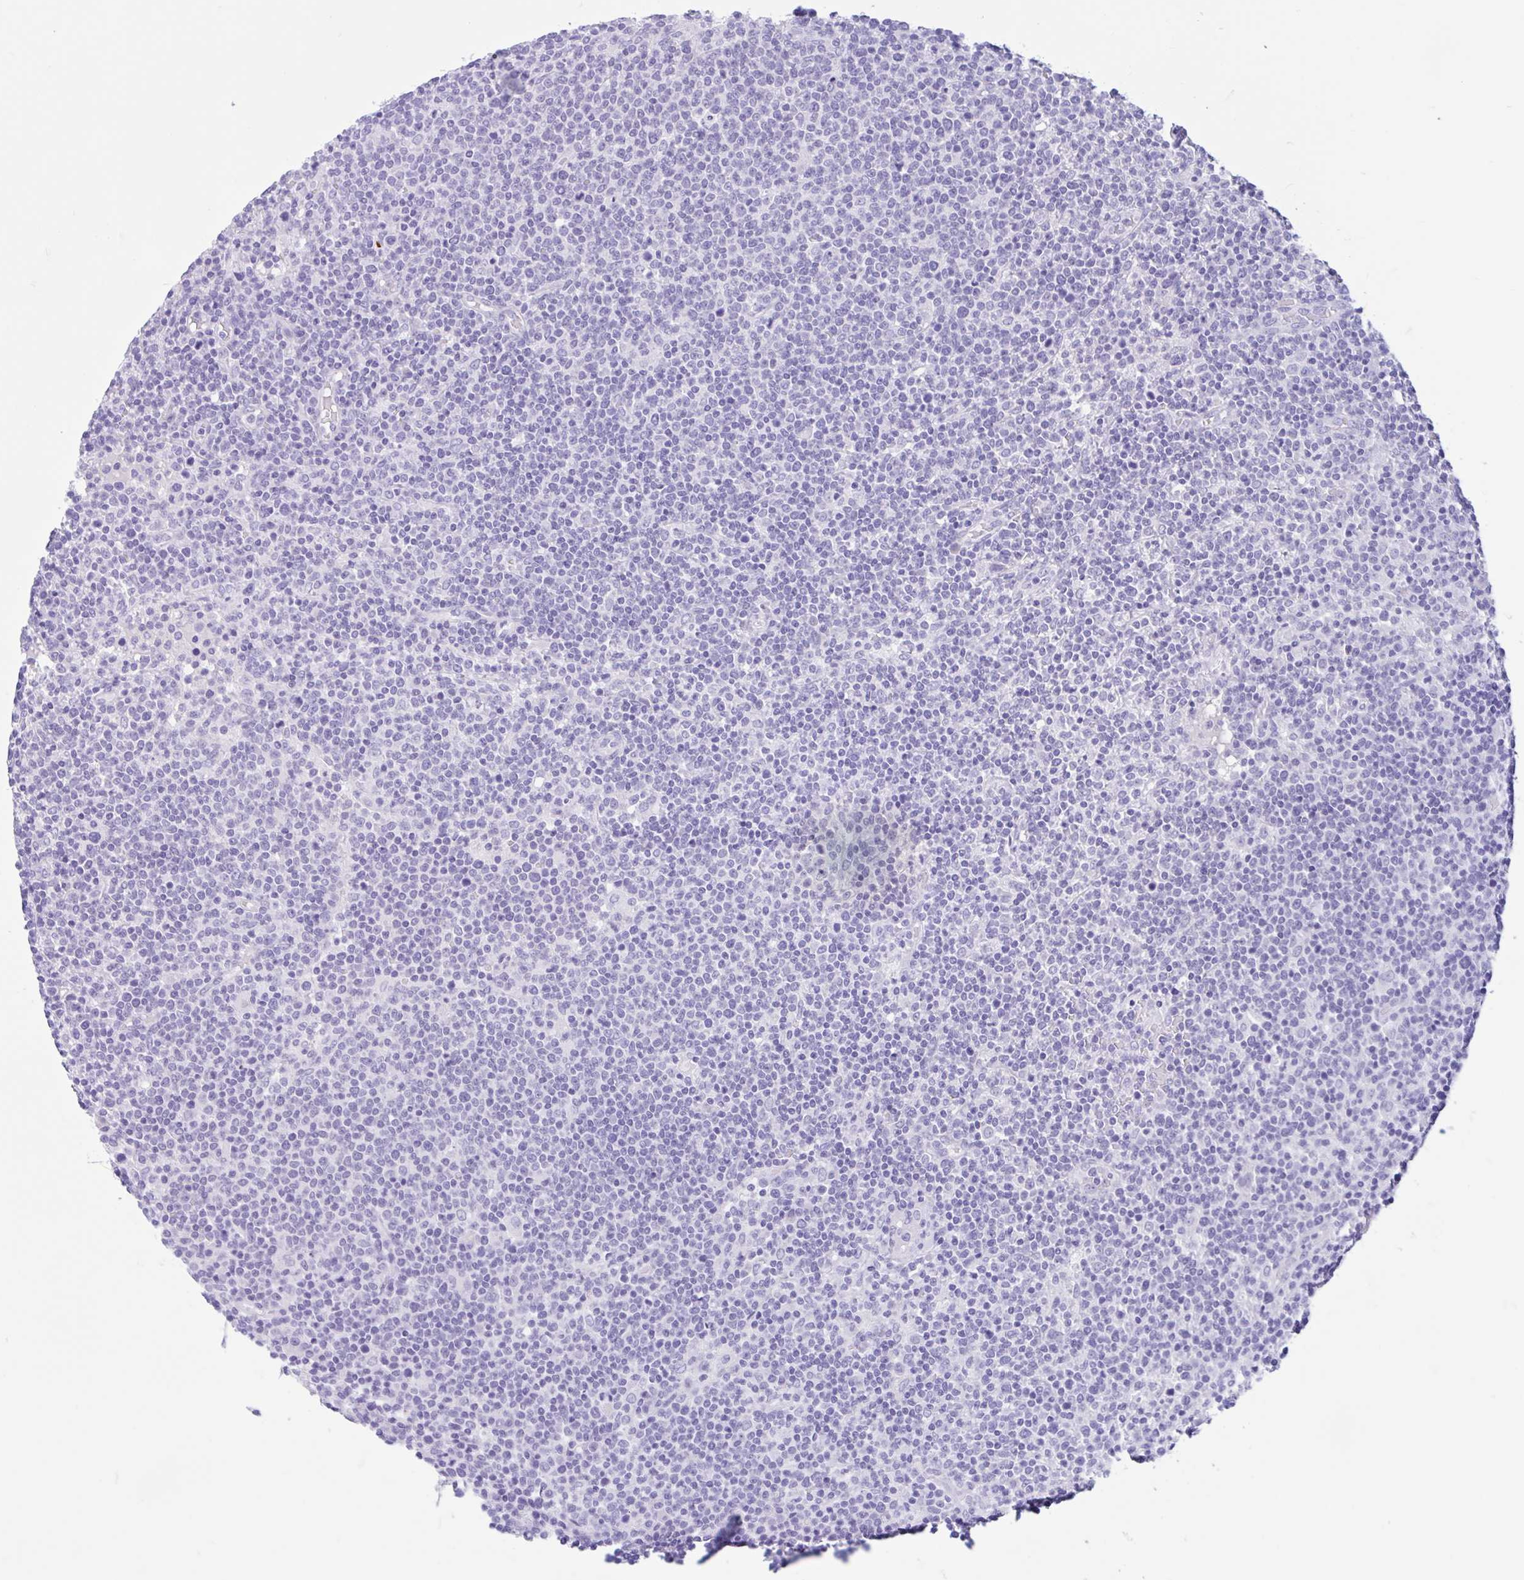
{"staining": {"intensity": "negative", "quantity": "none", "location": "none"}, "tissue": "lymphoma", "cell_type": "Tumor cells", "image_type": "cancer", "snomed": [{"axis": "morphology", "description": "Malignant lymphoma, non-Hodgkin's type, High grade"}, {"axis": "topography", "description": "Lymph node"}], "caption": "IHC image of high-grade malignant lymphoma, non-Hodgkin's type stained for a protein (brown), which displays no positivity in tumor cells. The staining is performed using DAB (3,3'-diaminobenzidine) brown chromogen with nuclei counter-stained in using hematoxylin.", "gene": "ZNF319", "patient": {"sex": "male", "age": 61}}